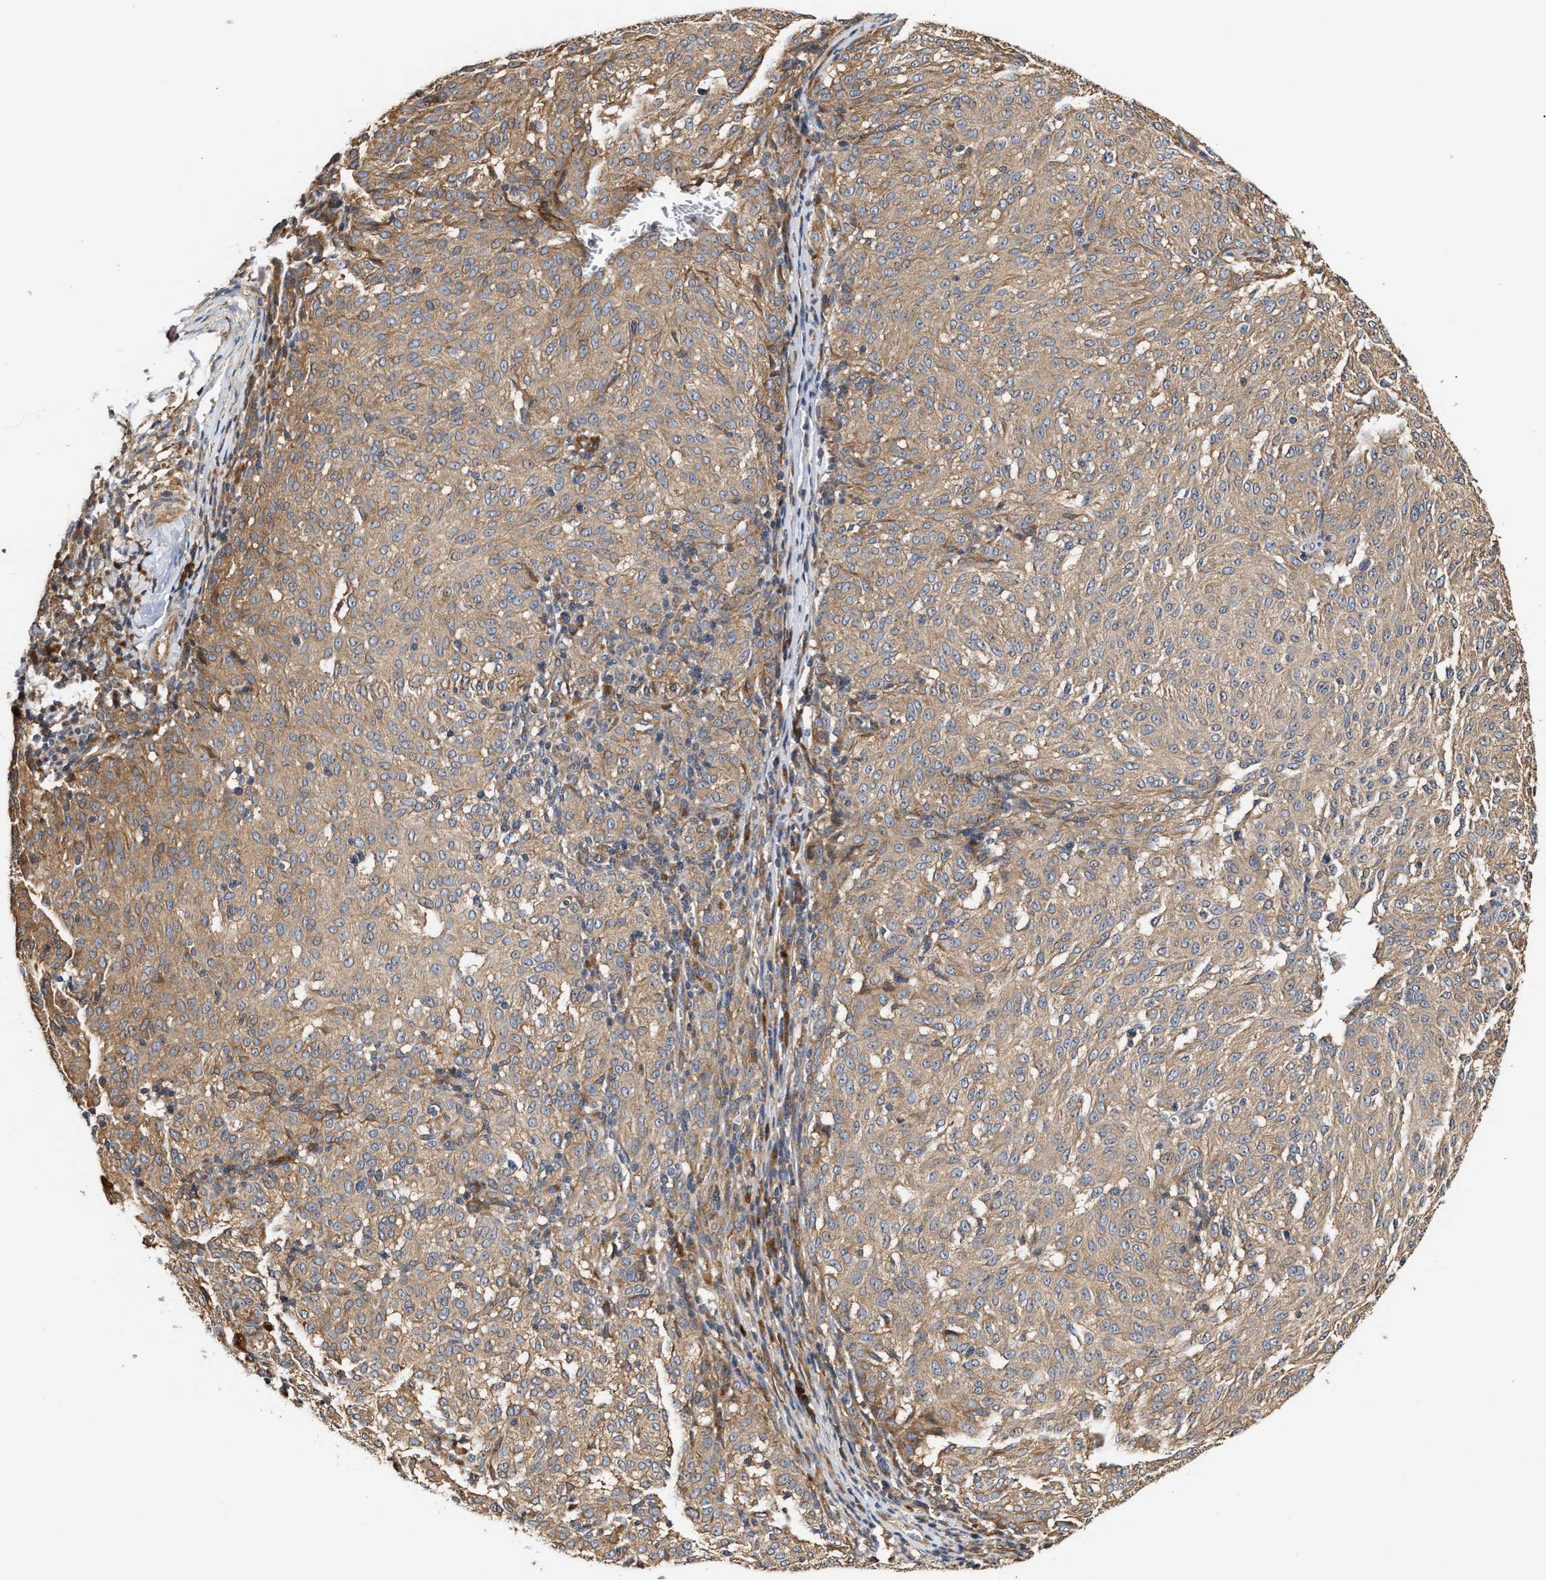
{"staining": {"intensity": "moderate", "quantity": ">75%", "location": "cytoplasmic/membranous"}, "tissue": "melanoma", "cell_type": "Tumor cells", "image_type": "cancer", "snomed": [{"axis": "morphology", "description": "Malignant melanoma, NOS"}, {"axis": "topography", "description": "Skin"}], "caption": "Immunohistochemistry (IHC) staining of malignant melanoma, which exhibits medium levels of moderate cytoplasmic/membranous positivity in about >75% of tumor cells indicating moderate cytoplasmic/membranous protein staining. The staining was performed using DAB (3,3'-diaminobenzidine) (brown) for protein detection and nuclei were counterstained in hematoxylin (blue).", "gene": "CLIP2", "patient": {"sex": "female", "age": 72}}